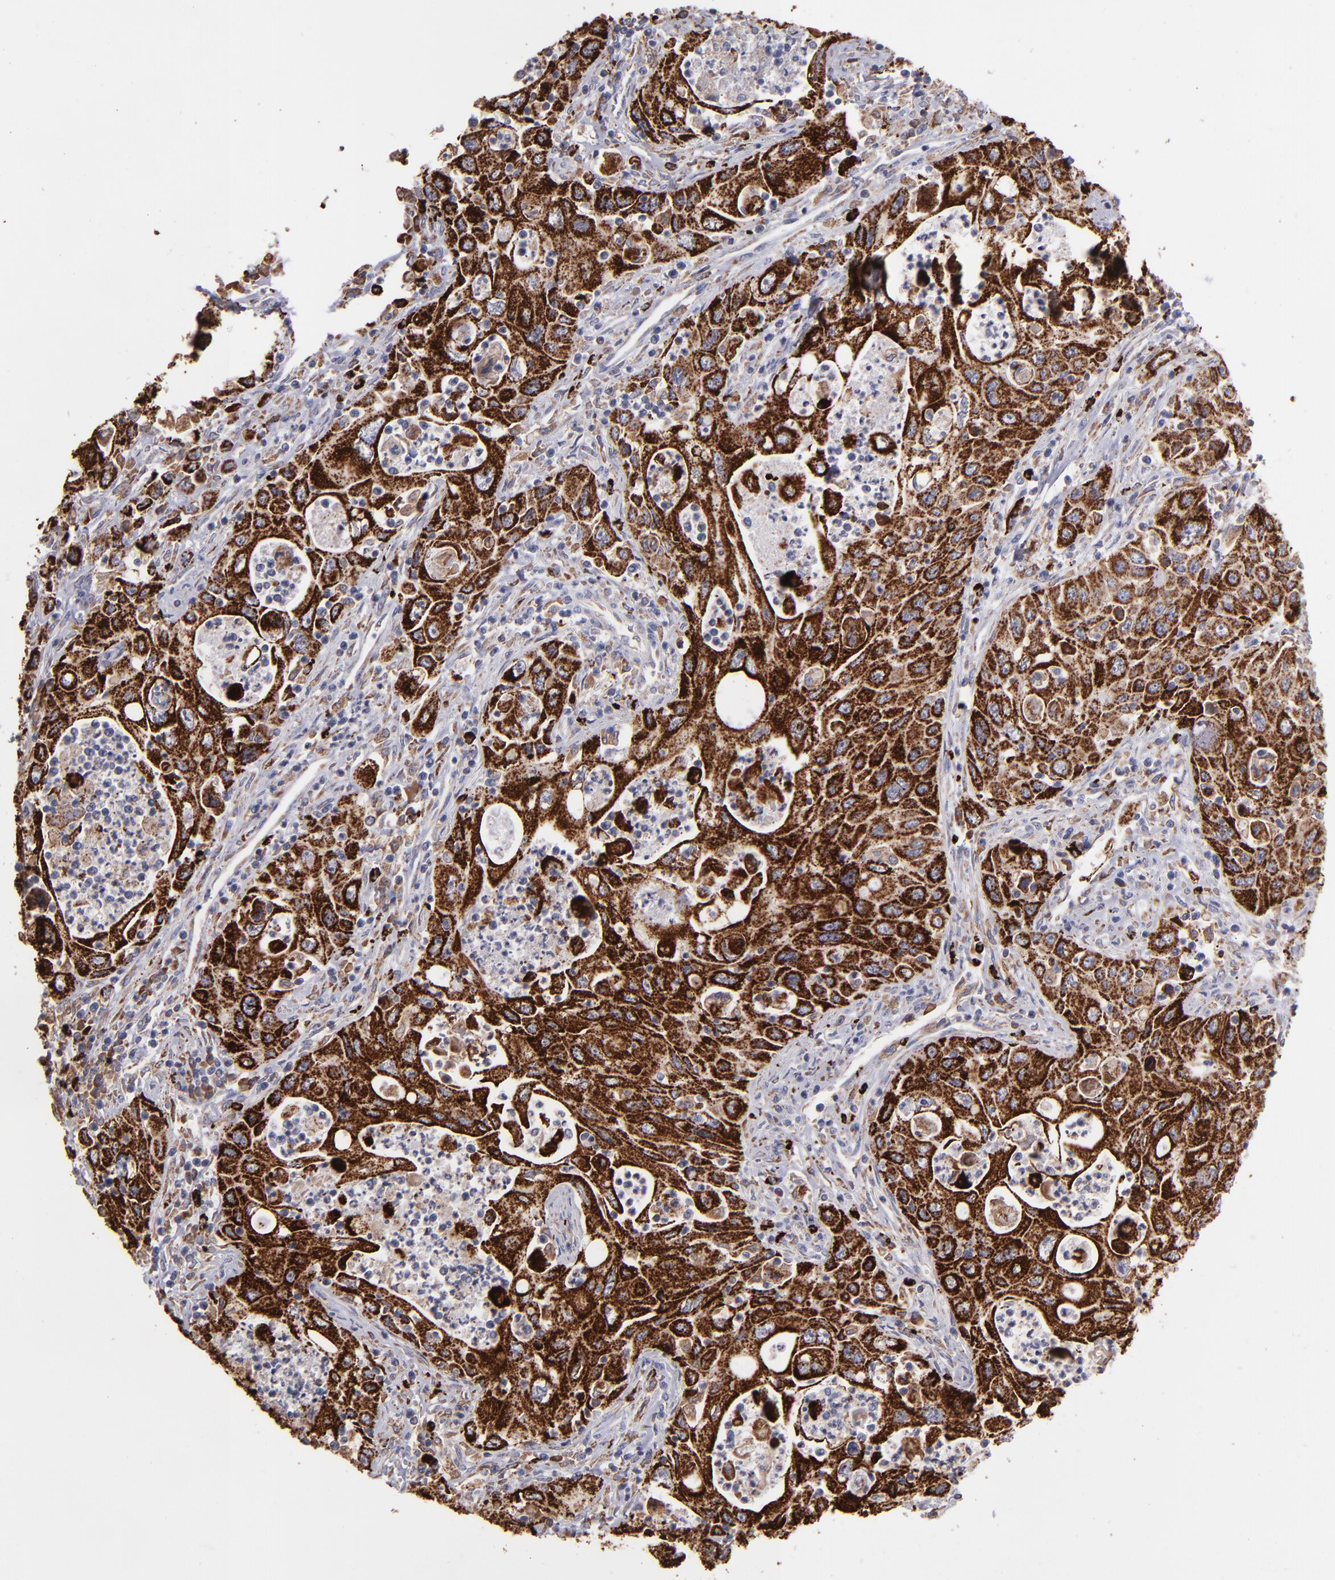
{"staining": {"intensity": "strong", "quantity": ">75%", "location": "cytoplasmic/membranous"}, "tissue": "pancreatic cancer", "cell_type": "Tumor cells", "image_type": "cancer", "snomed": [{"axis": "morphology", "description": "Adenocarcinoma, NOS"}, {"axis": "topography", "description": "Pancreas"}], "caption": "A high-resolution photomicrograph shows immunohistochemistry (IHC) staining of pancreatic adenocarcinoma, which demonstrates strong cytoplasmic/membranous expression in about >75% of tumor cells.", "gene": "MAOB", "patient": {"sex": "male", "age": 70}}